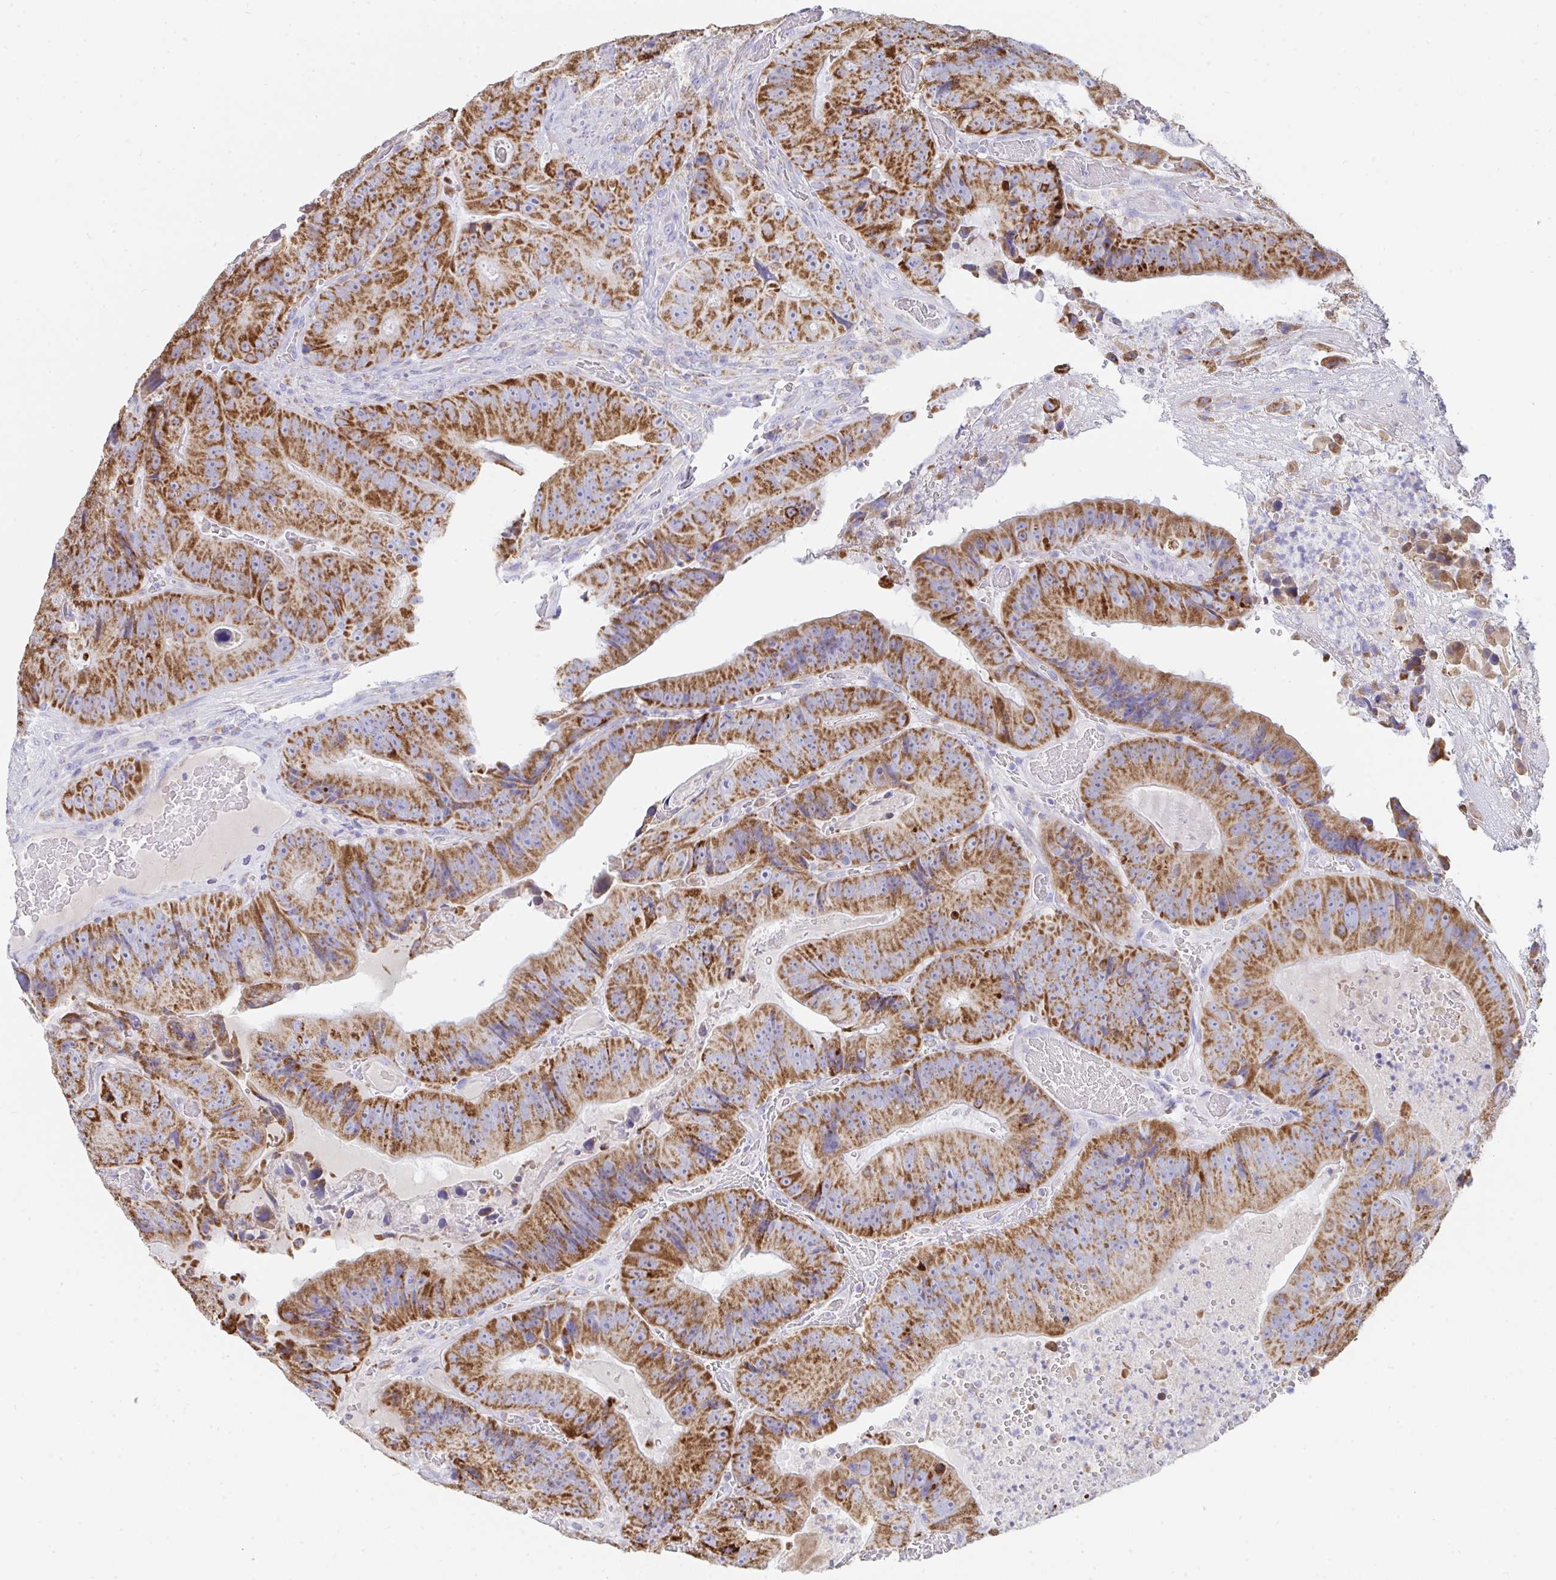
{"staining": {"intensity": "strong", "quantity": ">75%", "location": "cytoplasmic/membranous"}, "tissue": "colorectal cancer", "cell_type": "Tumor cells", "image_type": "cancer", "snomed": [{"axis": "morphology", "description": "Adenocarcinoma, NOS"}, {"axis": "topography", "description": "Colon"}], "caption": "Protein analysis of colorectal adenocarcinoma tissue displays strong cytoplasmic/membranous expression in approximately >75% of tumor cells.", "gene": "AIFM1", "patient": {"sex": "female", "age": 86}}